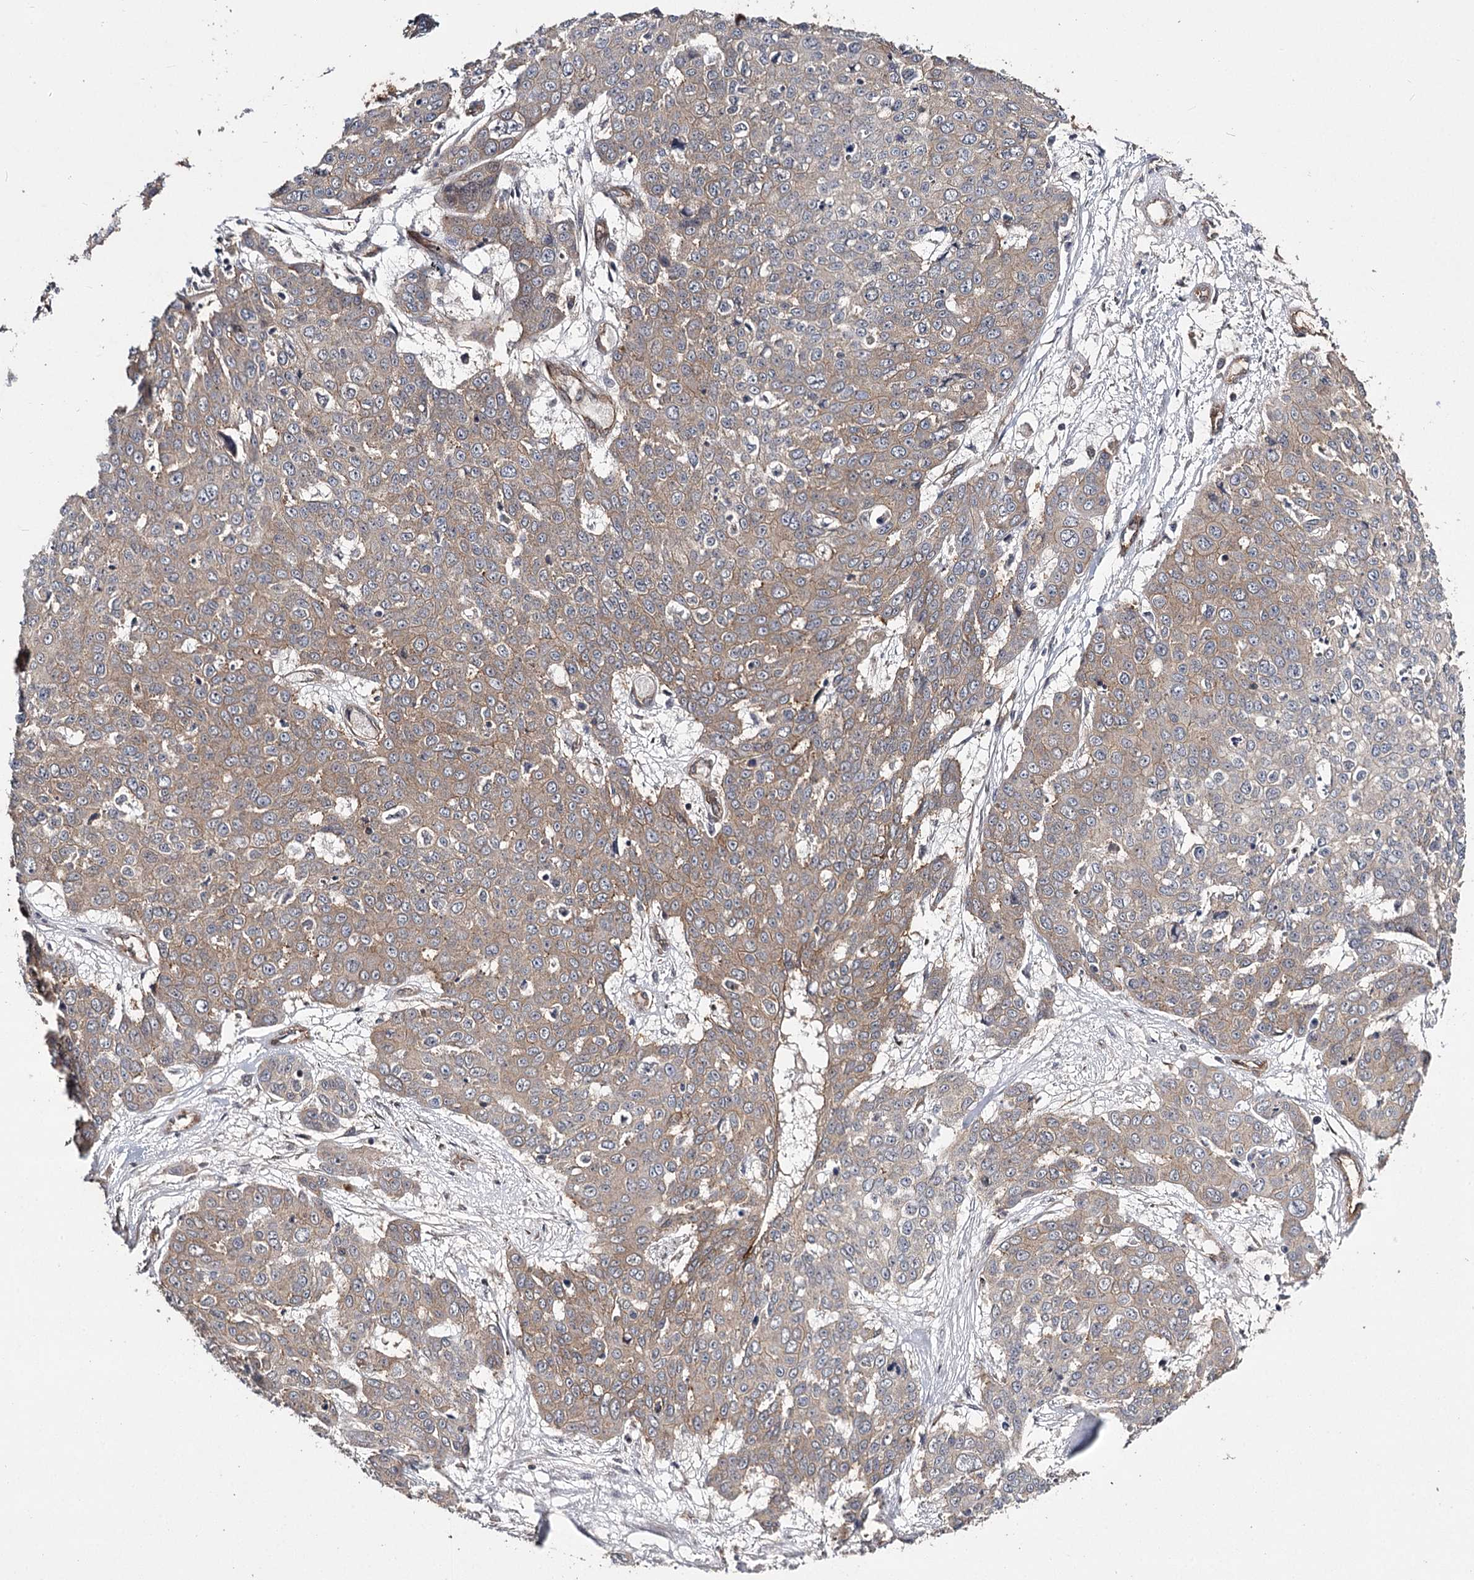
{"staining": {"intensity": "moderate", "quantity": ">75%", "location": "cytoplasmic/membranous"}, "tissue": "skin cancer", "cell_type": "Tumor cells", "image_type": "cancer", "snomed": [{"axis": "morphology", "description": "Squamous cell carcinoma, NOS"}, {"axis": "topography", "description": "Skin"}], "caption": "Tumor cells reveal moderate cytoplasmic/membranous positivity in approximately >75% of cells in skin squamous cell carcinoma.", "gene": "MYO1C", "patient": {"sex": "male", "age": 71}}